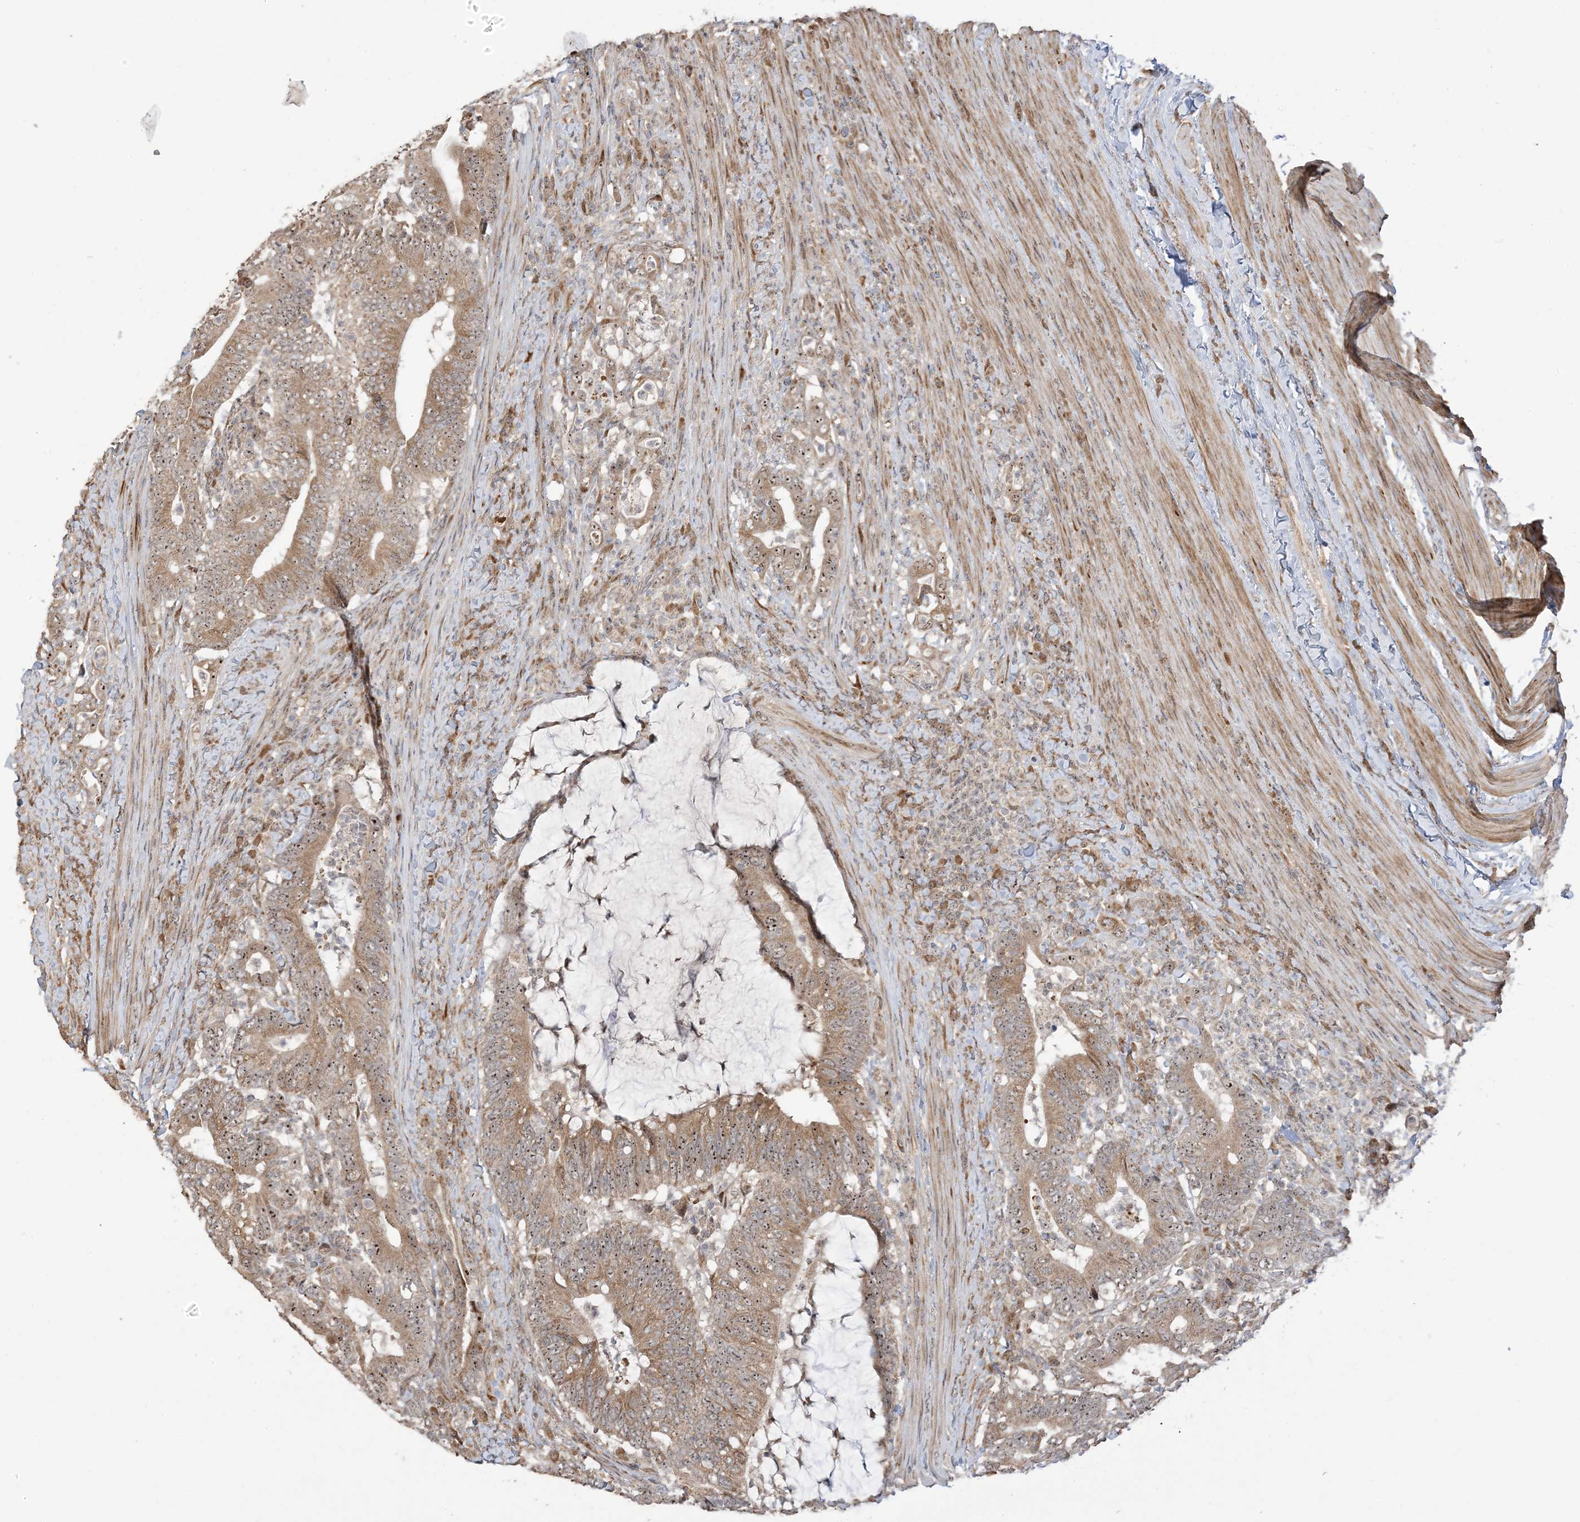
{"staining": {"intensity": "moderate", "quantity": ">75%", "location": "cytoplasmic/membranous,nuclear"}, "tissue": "colorectal cancer", "cell_type": "Tumor cells", "image_type": "cancer", "snomed": [{"axis": "morphology", "description": "Adenocarcinoma, NOS"}, {"axis": "topography", "description": "Colon"}], "caption": "High-power microscopy captured an IHC histopathology image of colorectal cancer, revealing moderate cytoplasmic/membranous and nuclear positivity in approximately >75% of tumor cells.", "gene": "ECM2", "patient": {"sex": "female", "age": 66}}